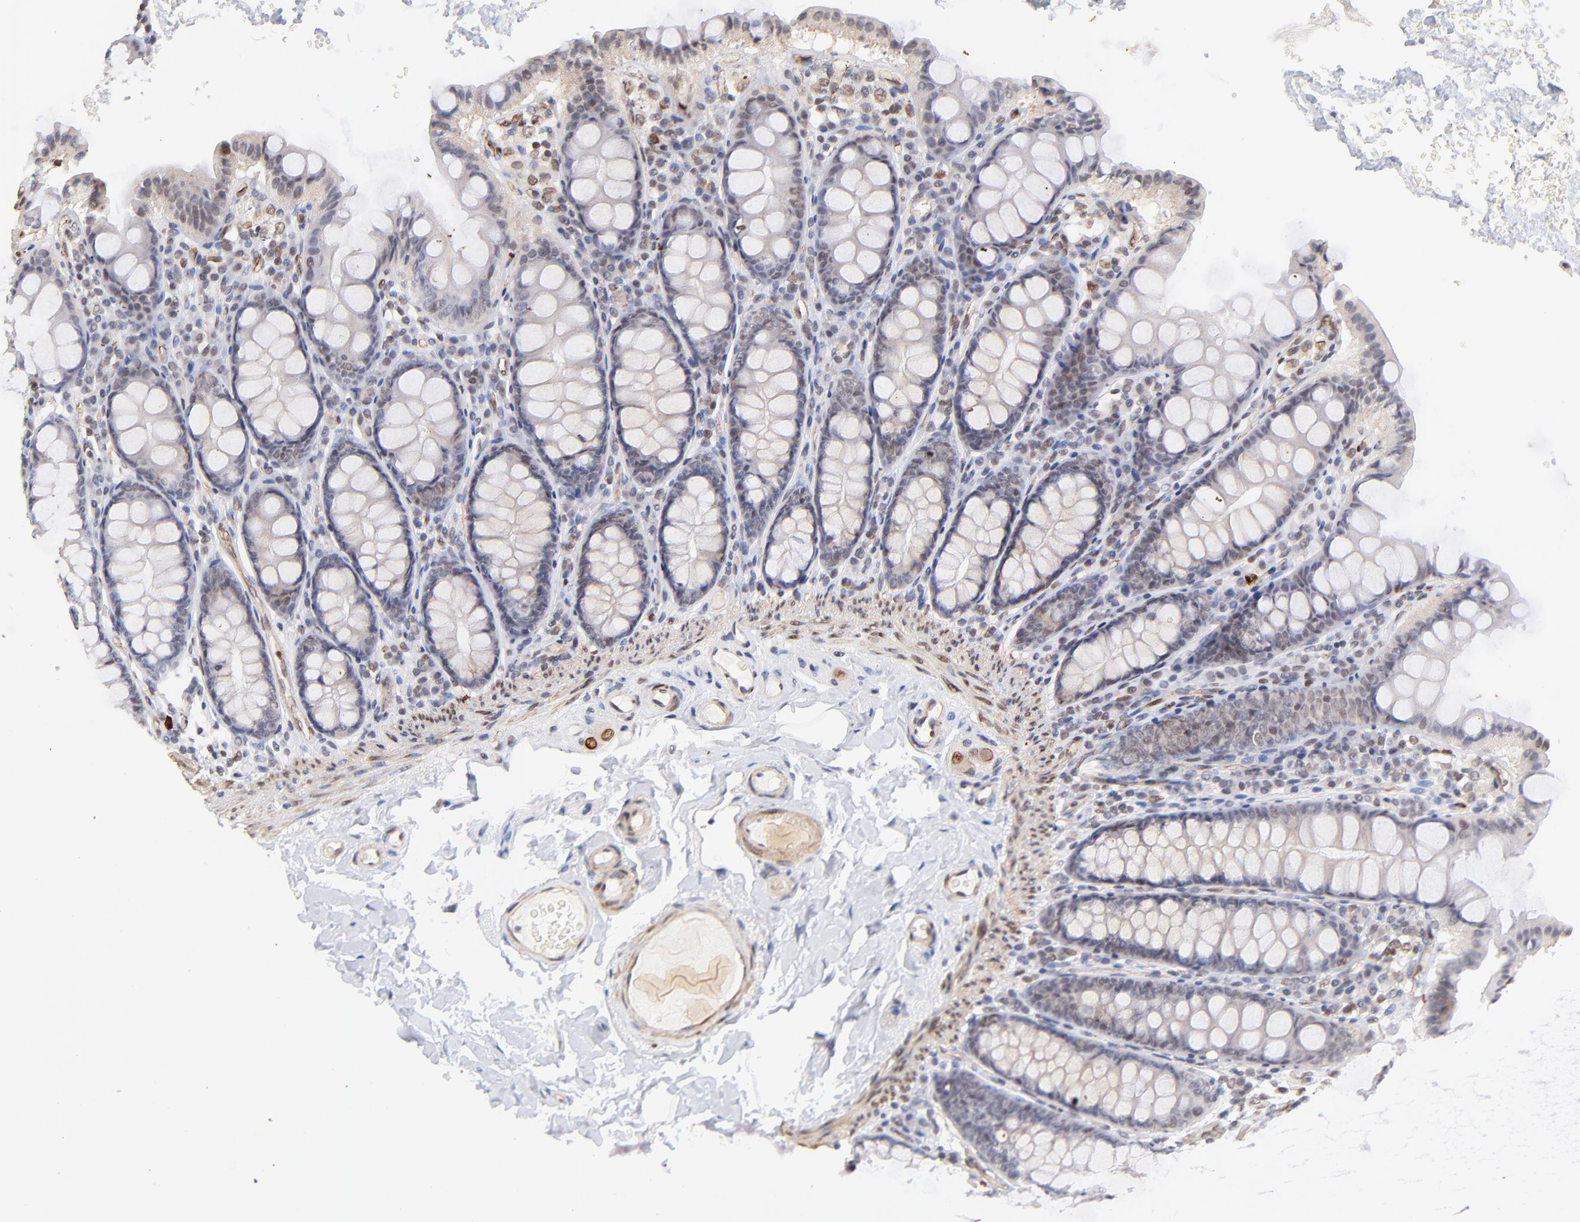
{"staining": {"intensity": "weak", "quantity": "25%-75%", "location": "cytoplasmic/membranous,nuclear"}, "tissue": "colon", "cell_type": "Endothelial cells", "image_type": "normal", "snomed": [{"axis": "morphology", "description": "Normal tissue, NOS"}, {"axis": "topography", "description": "Colon"}], "caption": "This photomicrograph displays immunohistochemistry (IHC) staining of benign colon, with low weak cytoplasmic/membranous,nuclear positivity in about 25%-75% of endothelial cells.", "gene": "ZFP92", "patient": {"sex": "female", "age": 61}}